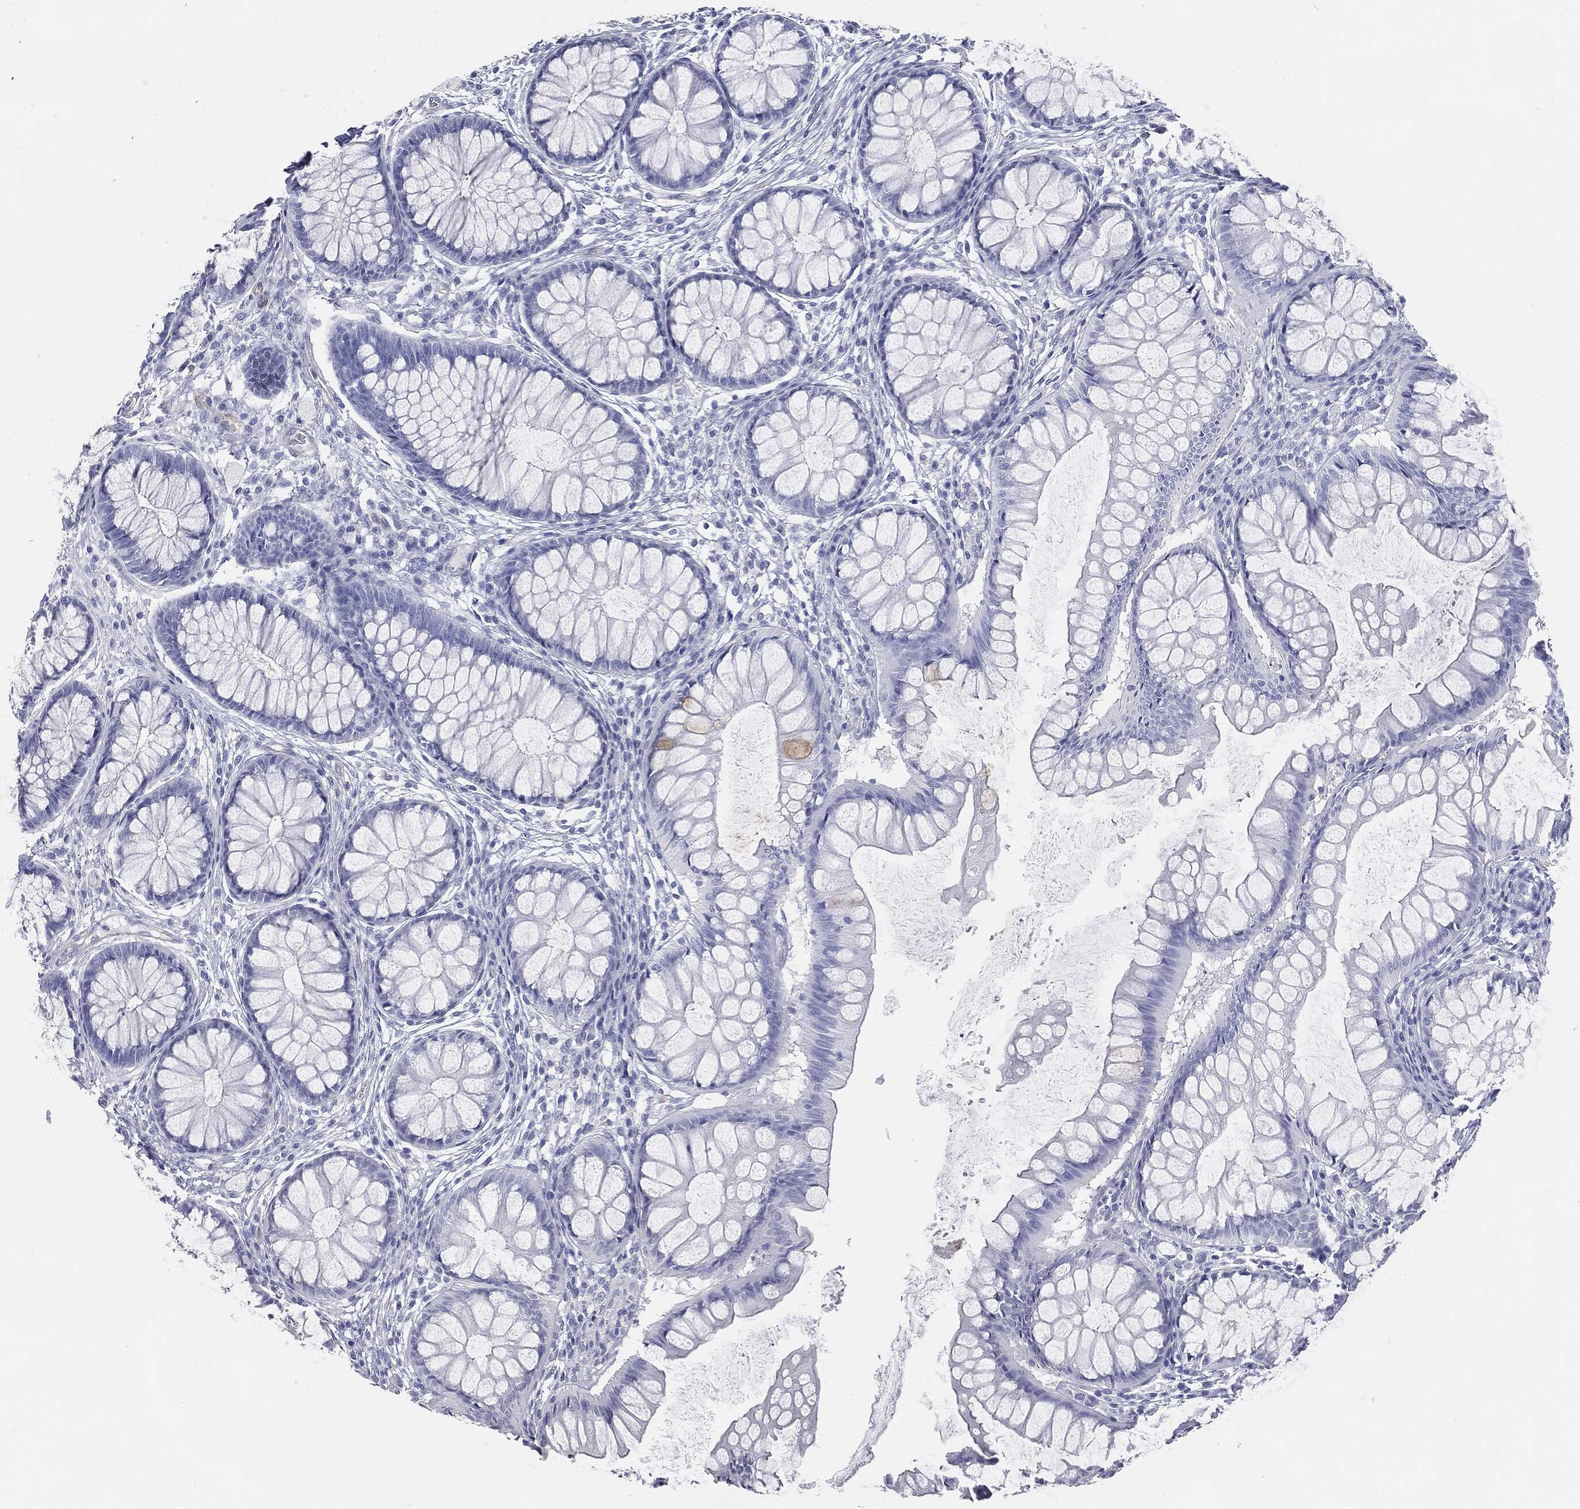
{"staining": {"intensity": "strong", "quantity": "25%-75%", "location": "cytoplasmic/membranous"}, "tissue": "colon", "cell_type": "Endothelial cells", "image_type": "normal", "snomed": [{"axis": "morphology", "description": "Normal tissue, NOS"}, {"axis": "topography", "description": "Colon"}], "caption": "High-magnification brightfield microscopy of benign colon stained with DAB (3,3'-diaminobenzidine) (brown) and counterstained with hematoxylin (blue). endothelial cells exhibit strong cytoplasmic/membranous staining is appreciated in about25%-75% of cells.", "gene": "MUC5AC", "patient": {"sex": "female", "age": 65}}